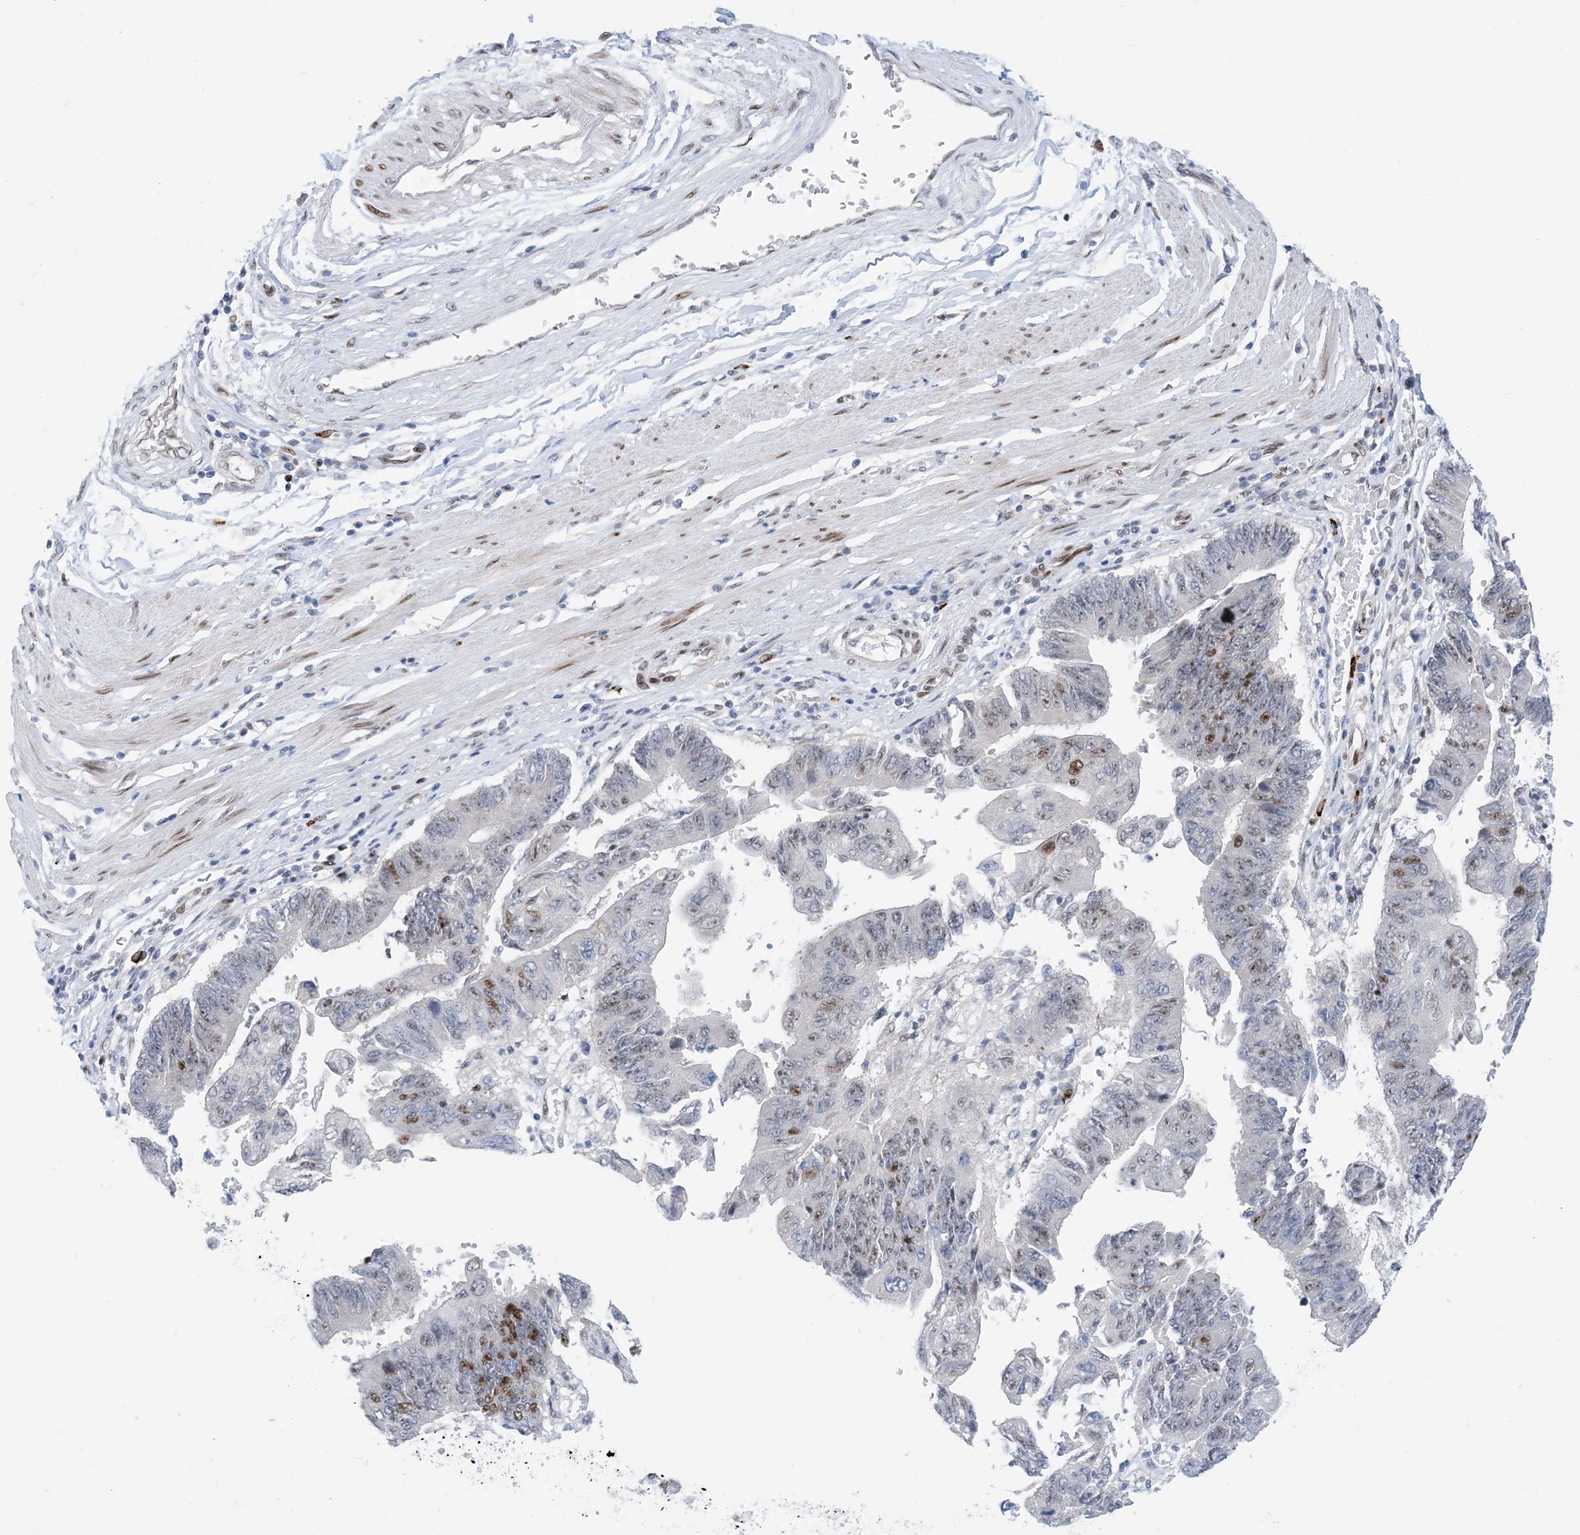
{"staining": {"intensity": "moderate", "quantity": "25%-75%", "location": "nuclear"}, "tissue": "stomach cancer", "cell_type": "Tumor cells", "image_type": "cancer", "snomed": [{"axis": "morphology", "description": "Adenocarcinoma, NOS"}, {"axis": "topography", "description": "Stomach"}], "caption": "Immunohistochemical staining of human stomach cancer demonstrates moderate nuclear protein staining in approximately 25%-75% of tumor cells.", "gene": "TSPYL1", "patient": {"sex": "male", "age": 59}}